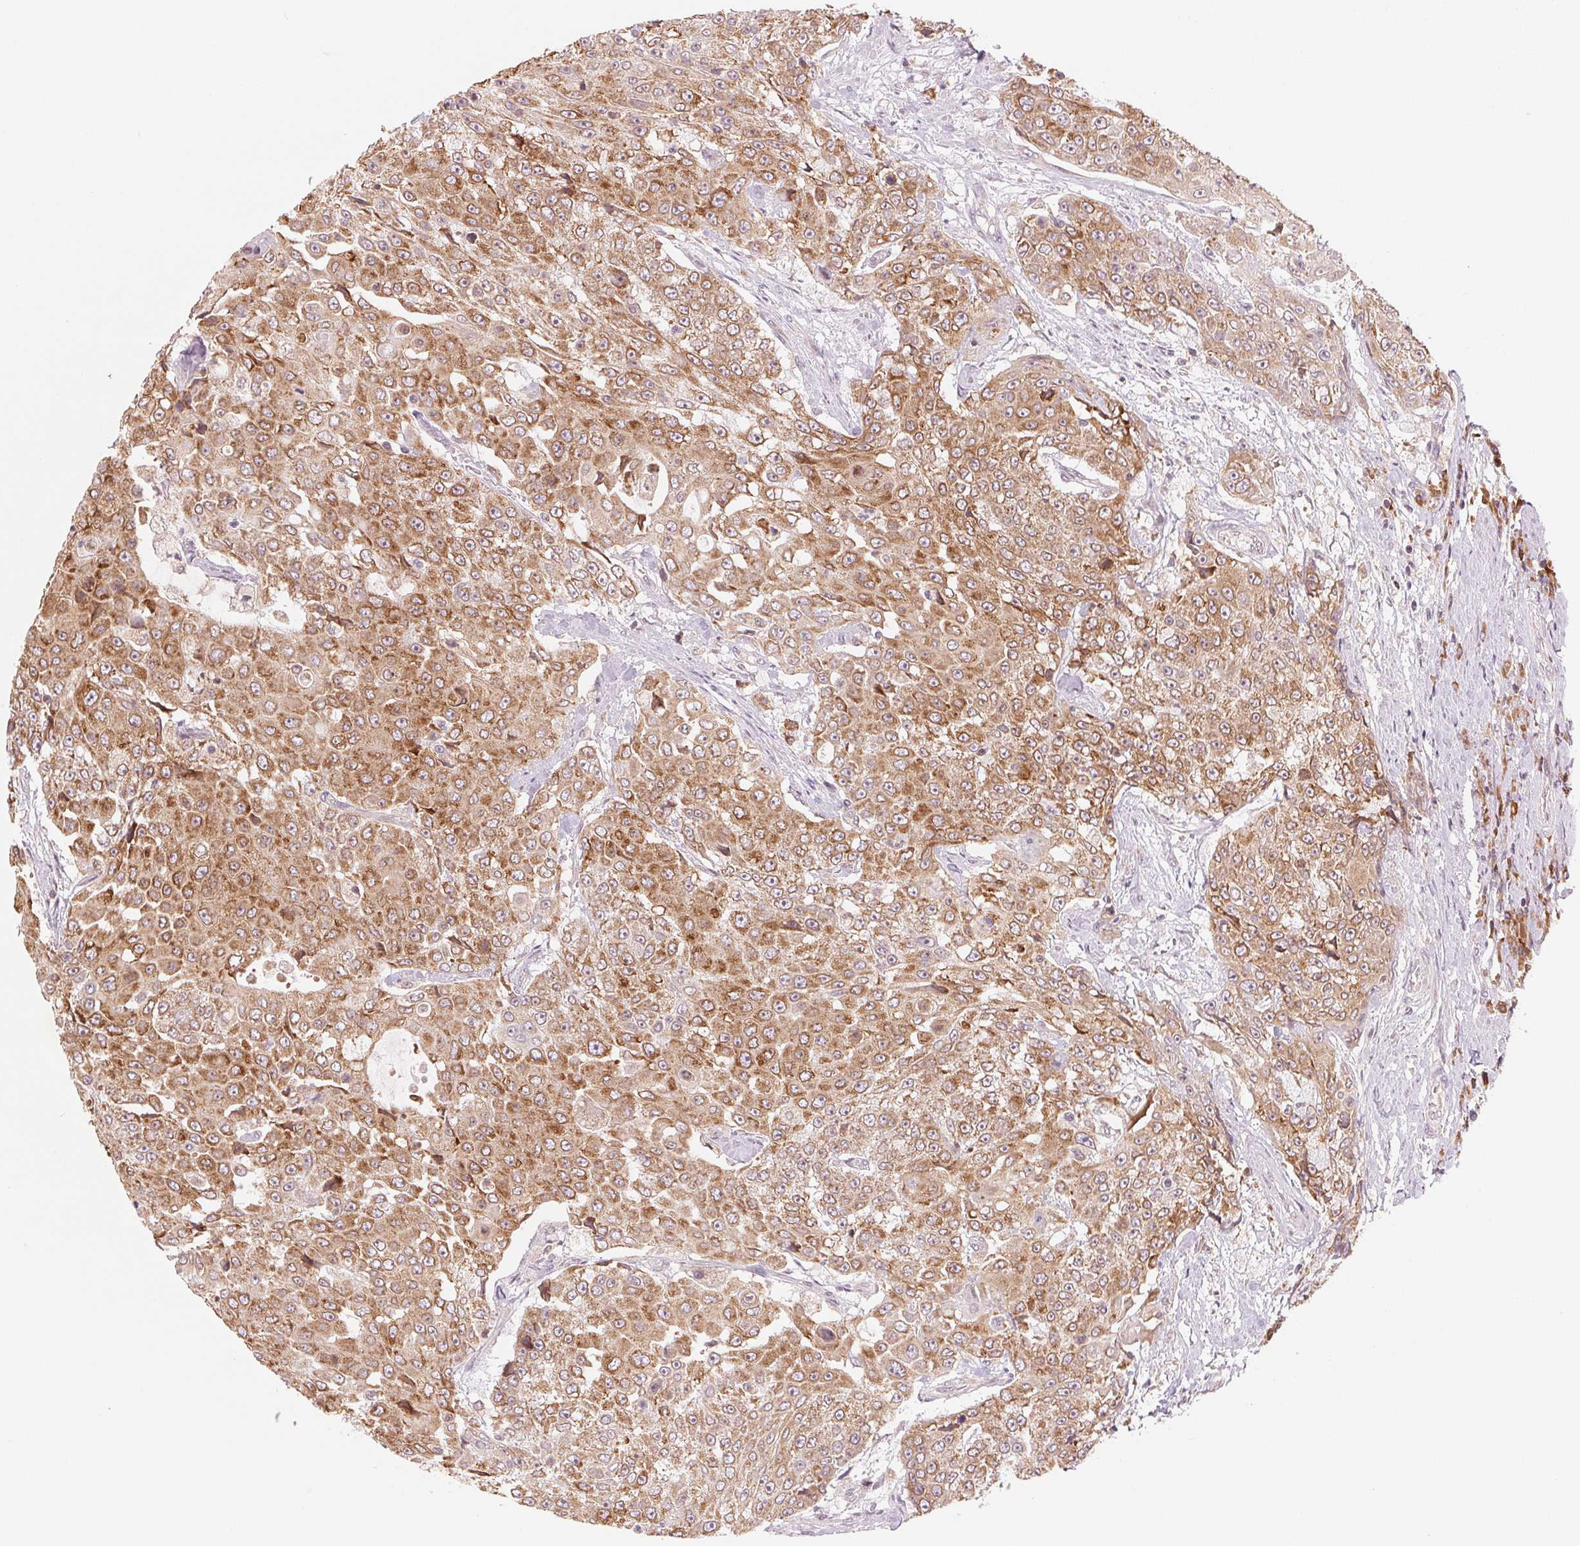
{"staining": {"intensity": "moderate", "quantity": ">75%", "location": "cytoplasmic/membranous"}, "tissue": "urothelial cancer", "cell_type": "Tumor cells", "image_type": "cancer", "snomed": [{"axis": "morphology", "description": "Urothelial carcinoma, High grade"}, {"axis": "topography", "description": "Urinary bladder"}], "caption": "Tumor cells show medium levels of moderate cytoplasmic/membranous expression in approximately >75% of cells in human urothelial carcinoma (high-grade).", "gene": "TECR", "patient": {"sex": "female", "age": 63}}